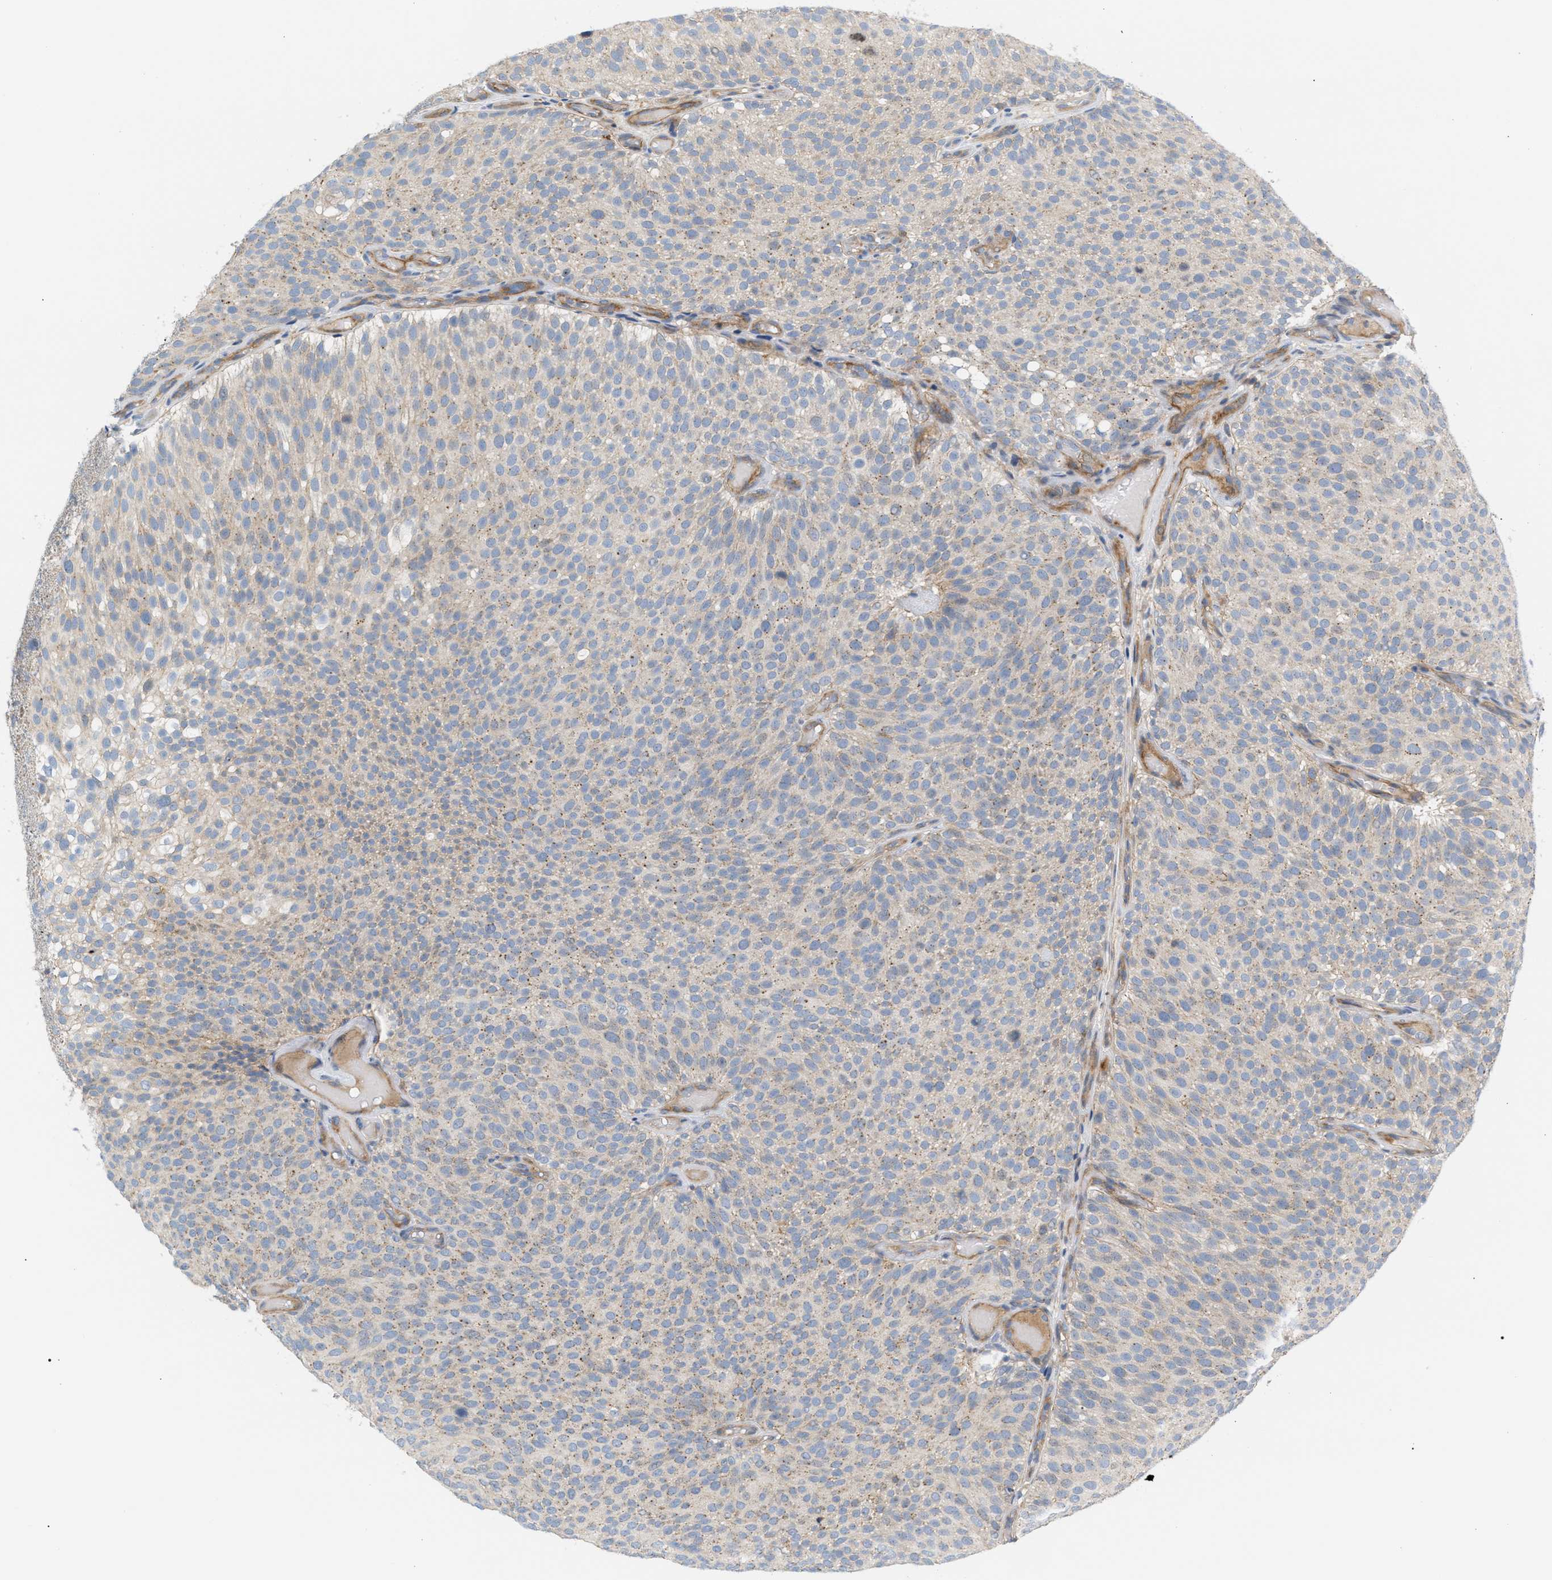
{"staining": {"intensity": "weak", "quantity": "25%-75%", "location": "cytoplasmic/membranous"}, "tissue": "urothelial cancer", "cell_type": "Tumor cells", "image_type": "cancer", "snomed": [{"axis": "morphology", "description": "Urothelial carcinoma, Low grade"}, {"axis": "topography", "description": "Urinary bladder"}], "caption": "Immunohistochemistry of urothelial cancer demonstrates low levels of weak cytoplasmic/membranous staining in about 25%-75% of tumor cells. The staining was performed using DAB, with brown indicating positive protein expression. Nuclei are stained blue with hematoxylin.", "gene": "LRCH1", "patient": {"sex": "male", "age": 78}}